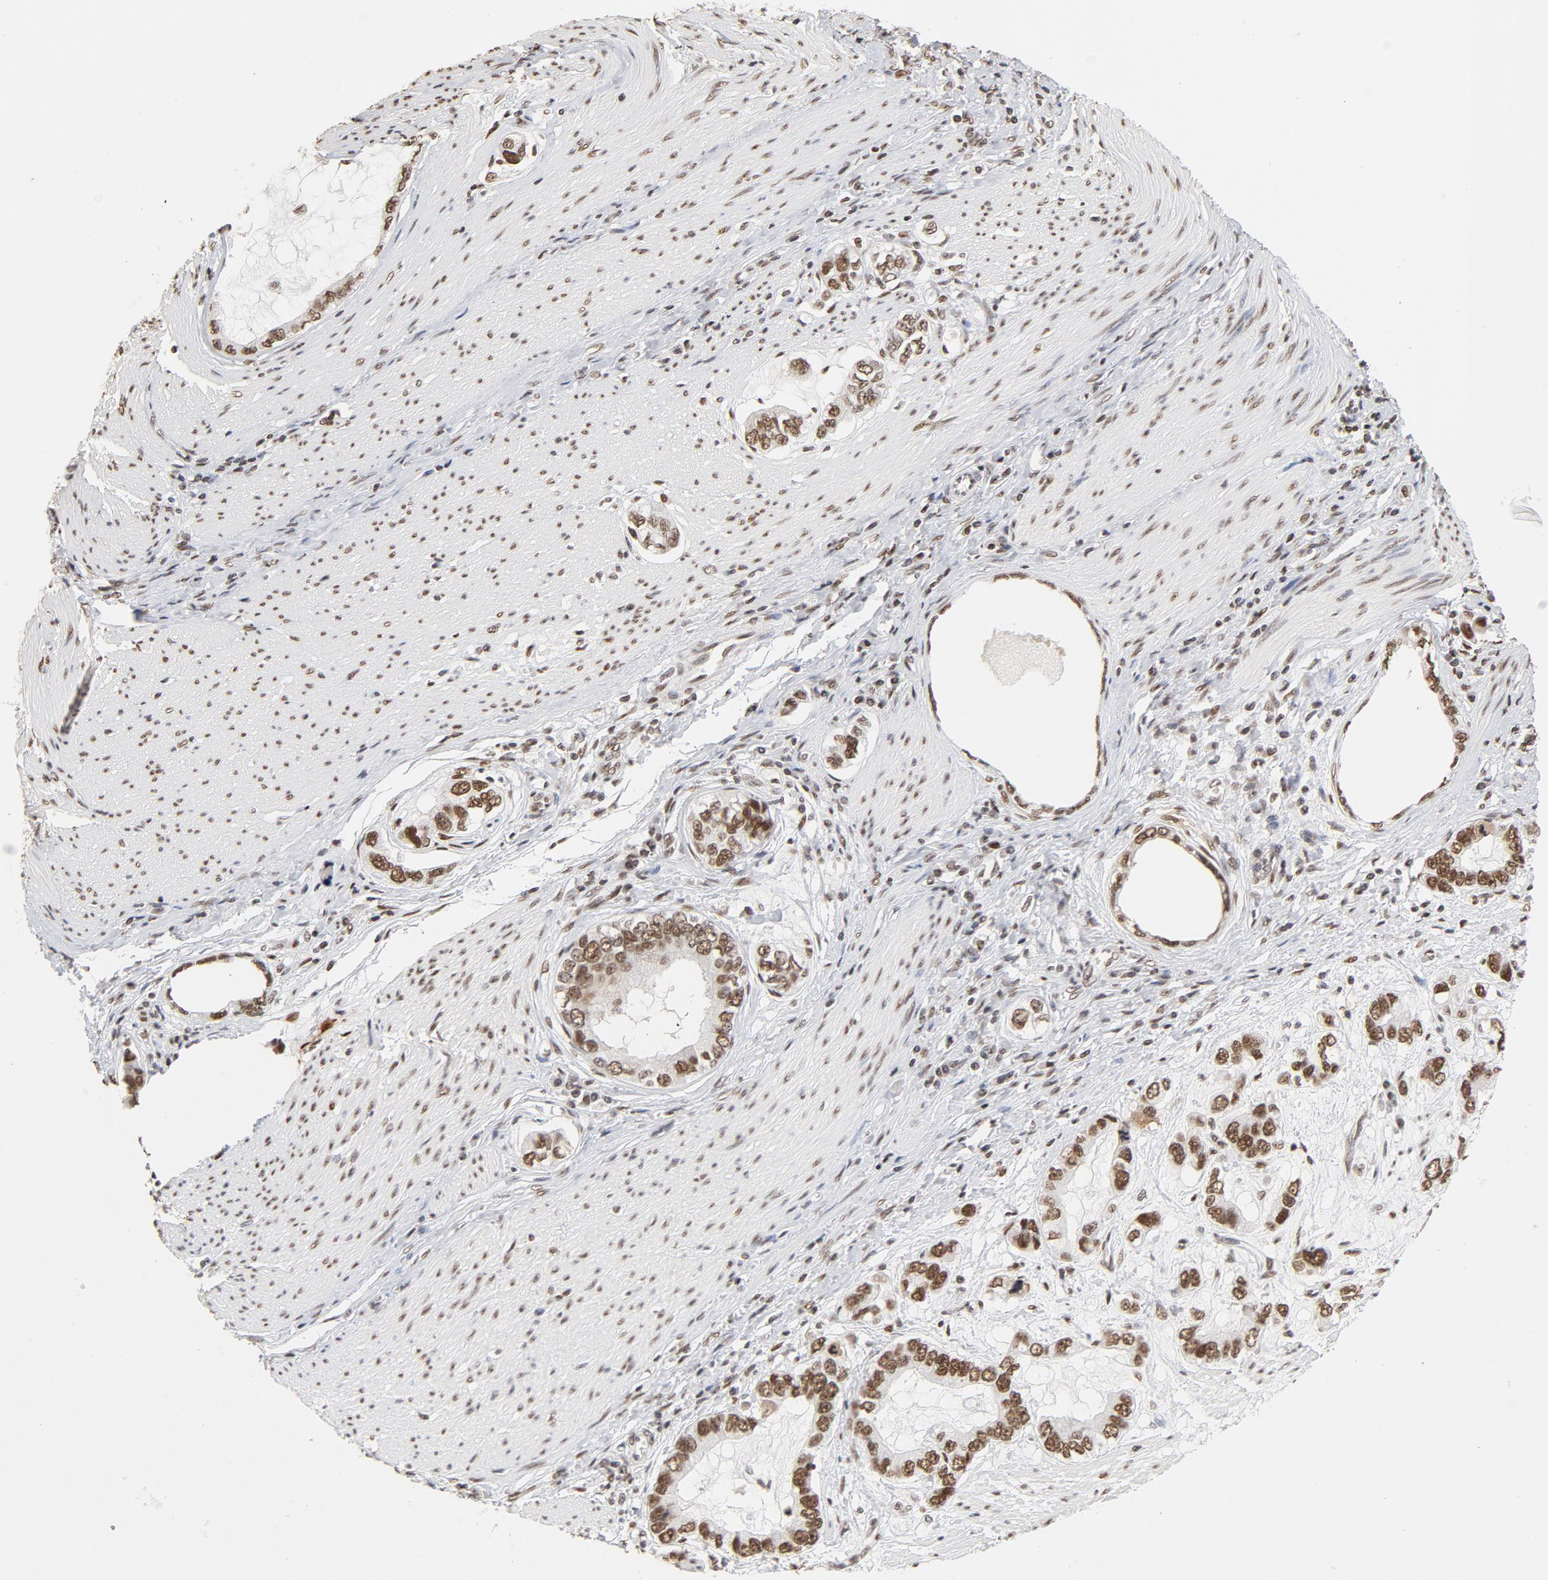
{"staining": {"intensity": "moderate", "quantity": ">75%", "location": "nuclear"}, "tissue": "stomach cancer", "cell_type": "Tumor cells", "image_type": "cancer", "snomed": [{"axis": "morphology", "description": "Adenocarcinoma, NOS"}, {"axis": "topography", "description": "Stomach, lower"}], "caption": "The immunohistochemical stain shows moderate nuclear staining in tumor cells of stomach cancer (adenocarcinoma) tissue. The protein is stained brown, and the nuclei are stained in blue (DAB IHC with brightfield microscopy, high magnification).", "gene": "TP53BP1", "patient": {"sex": "female", "age": 93}}